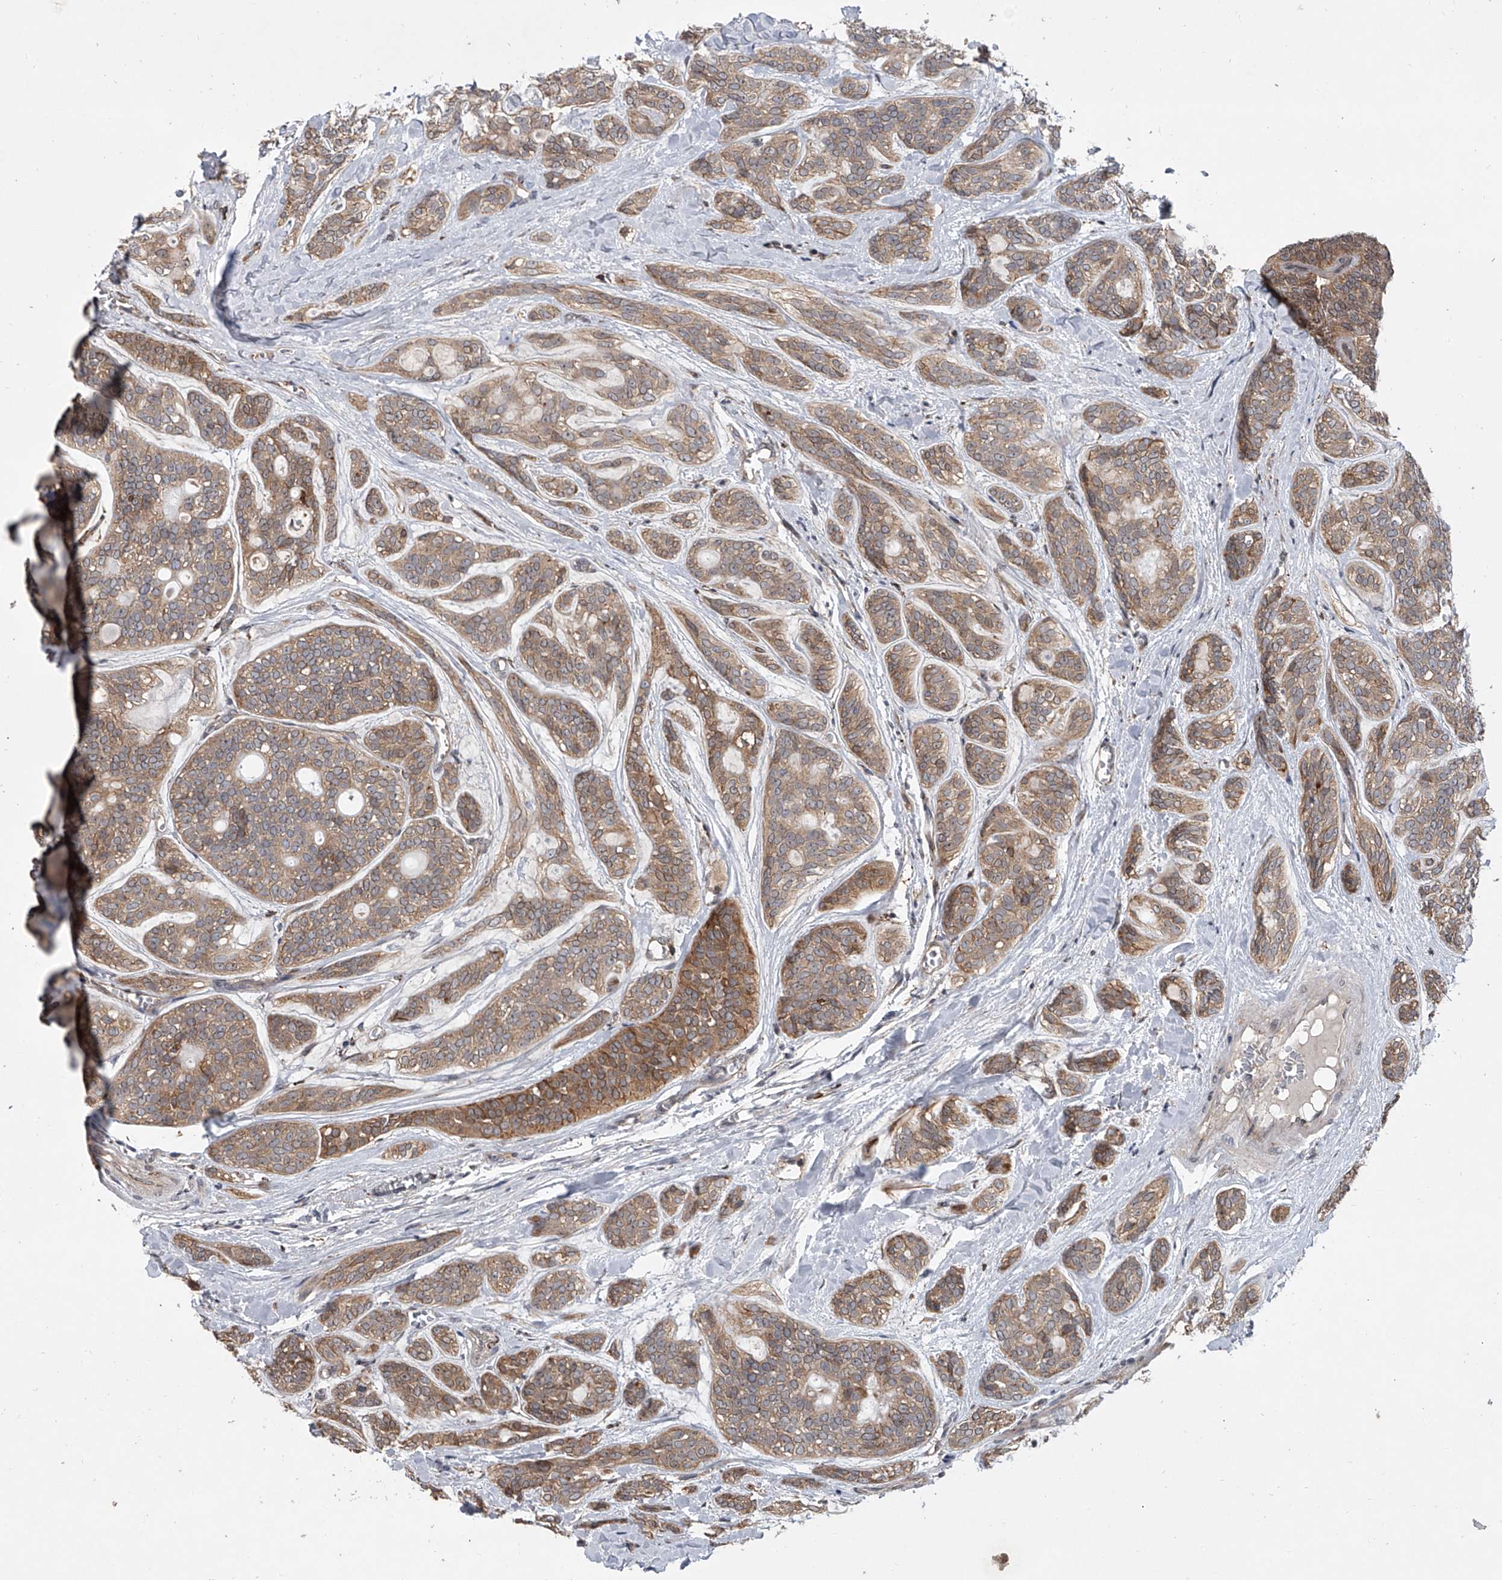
{"staining": {"intensity": "moderate", "quantity": ">75%", "location": "cytoplasmic/membranous"}, "tissue": "head and neck cancer", "cell_type": "Tumor cells", "image_type": "cancer", "snomed": [{"axis": "morphology", "description": "Adenocarcinoma, NOS"}, {"axis": "topography", "description": "Head-Neck"}], "caption": "The immunohistochemical stain labels moderate cytoplasmic/membranous staining in tumor cells of head and neck adenocarcinoma tissue.", "gene": "GEMIN8", "patient": {"sex": "male", "age": 66}}